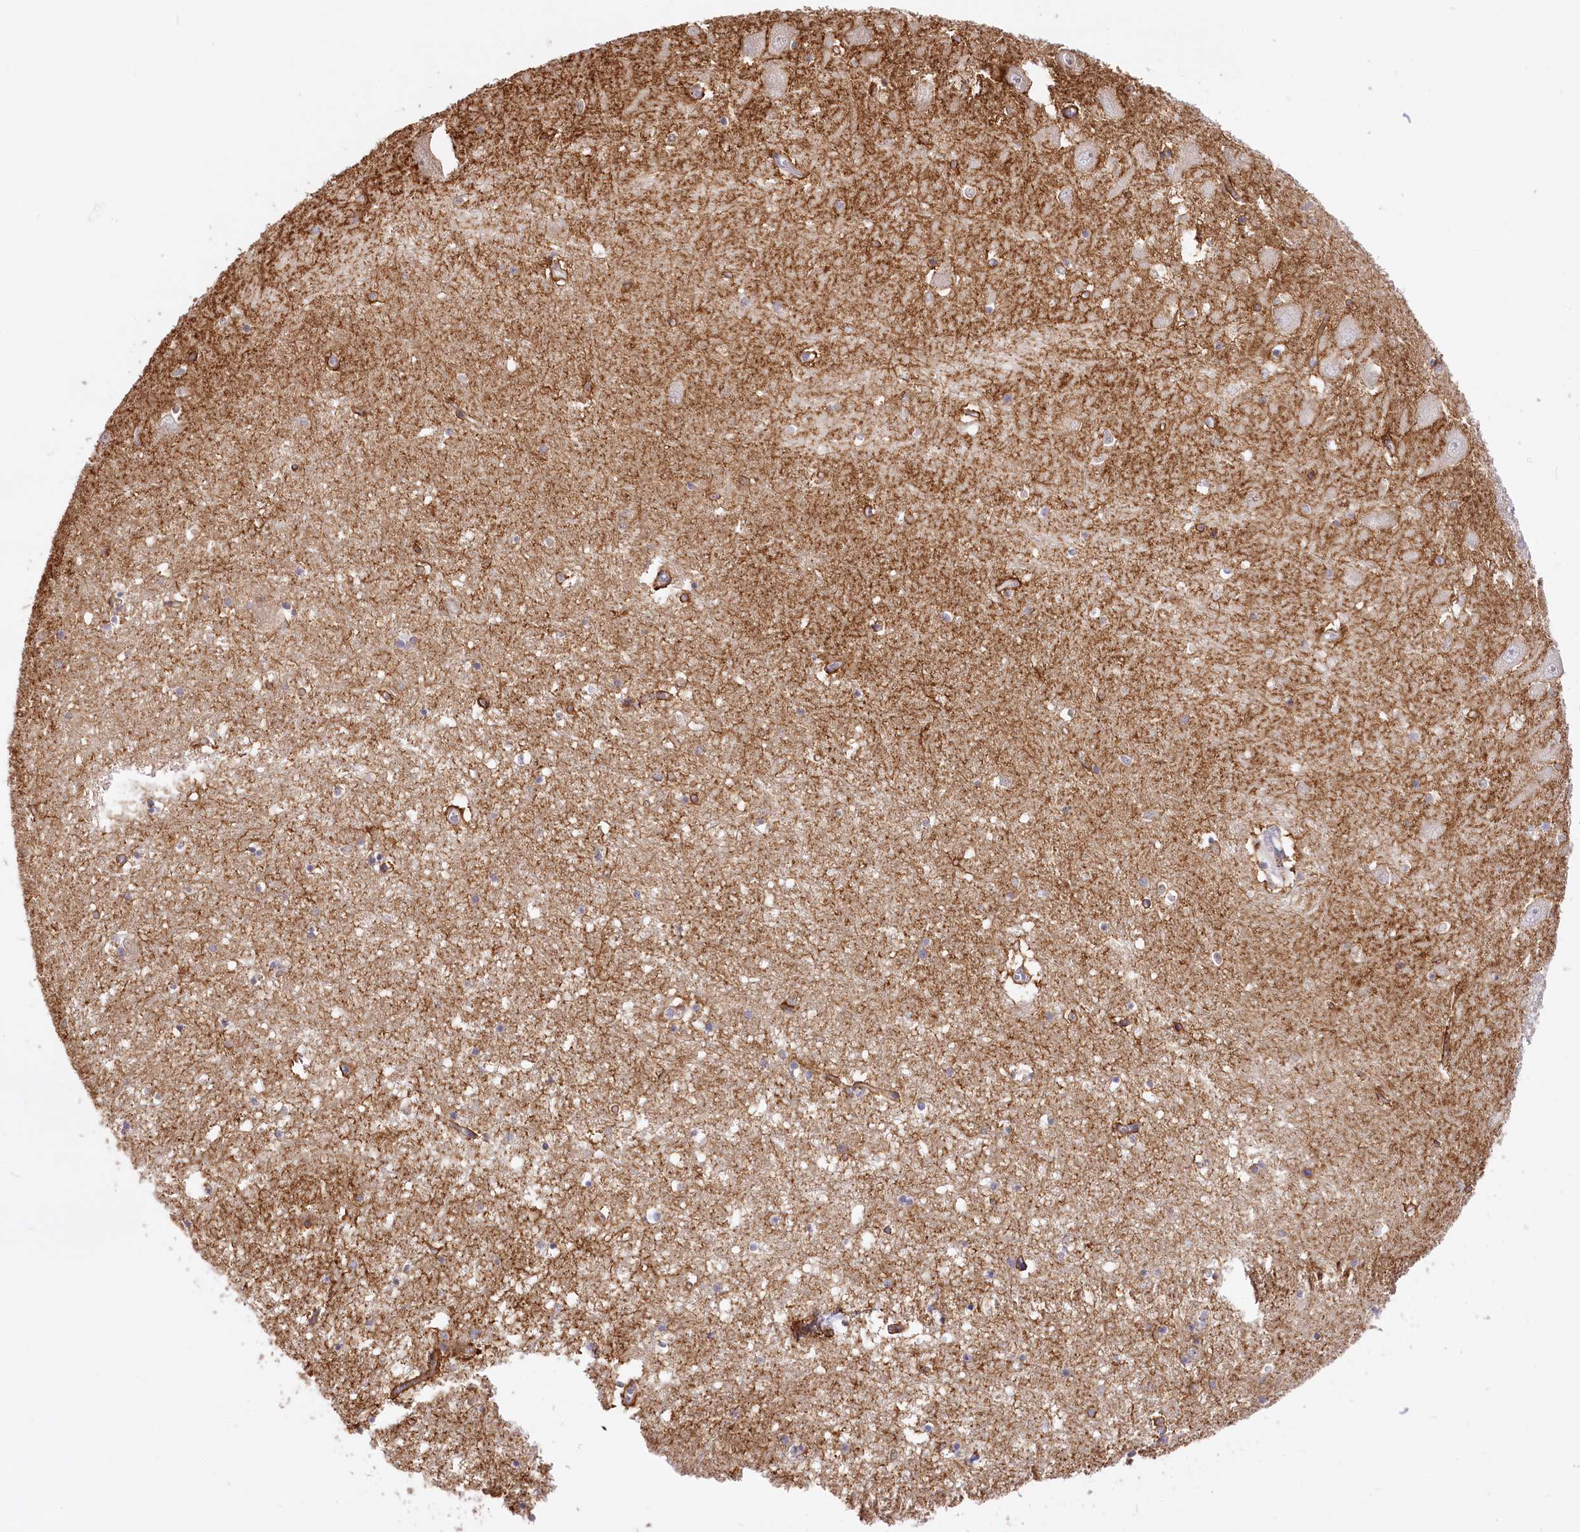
{"staining": {"intensity": "negative", "quantity": "none", "location": "none"}, "tissue": "hippocampus", "cell_type": "Glial cells", "image_type": "normal", "snomed": [{"axis": "morphology", "description": "Normal tissue, NOS"}, {"axis": "topography", "description": "Hippocampus"}], "caption": "This is a photomicrograph of immunohistochemistry (IHC) staining of unremarkable hippocampus, which shows no expression in glial cells. (DAB (3,3'-diaminobenzidine) immunohistochemistry, high magnification).", "gene": "ZNF226", "patient": {"sex": "male", "age": 70}}